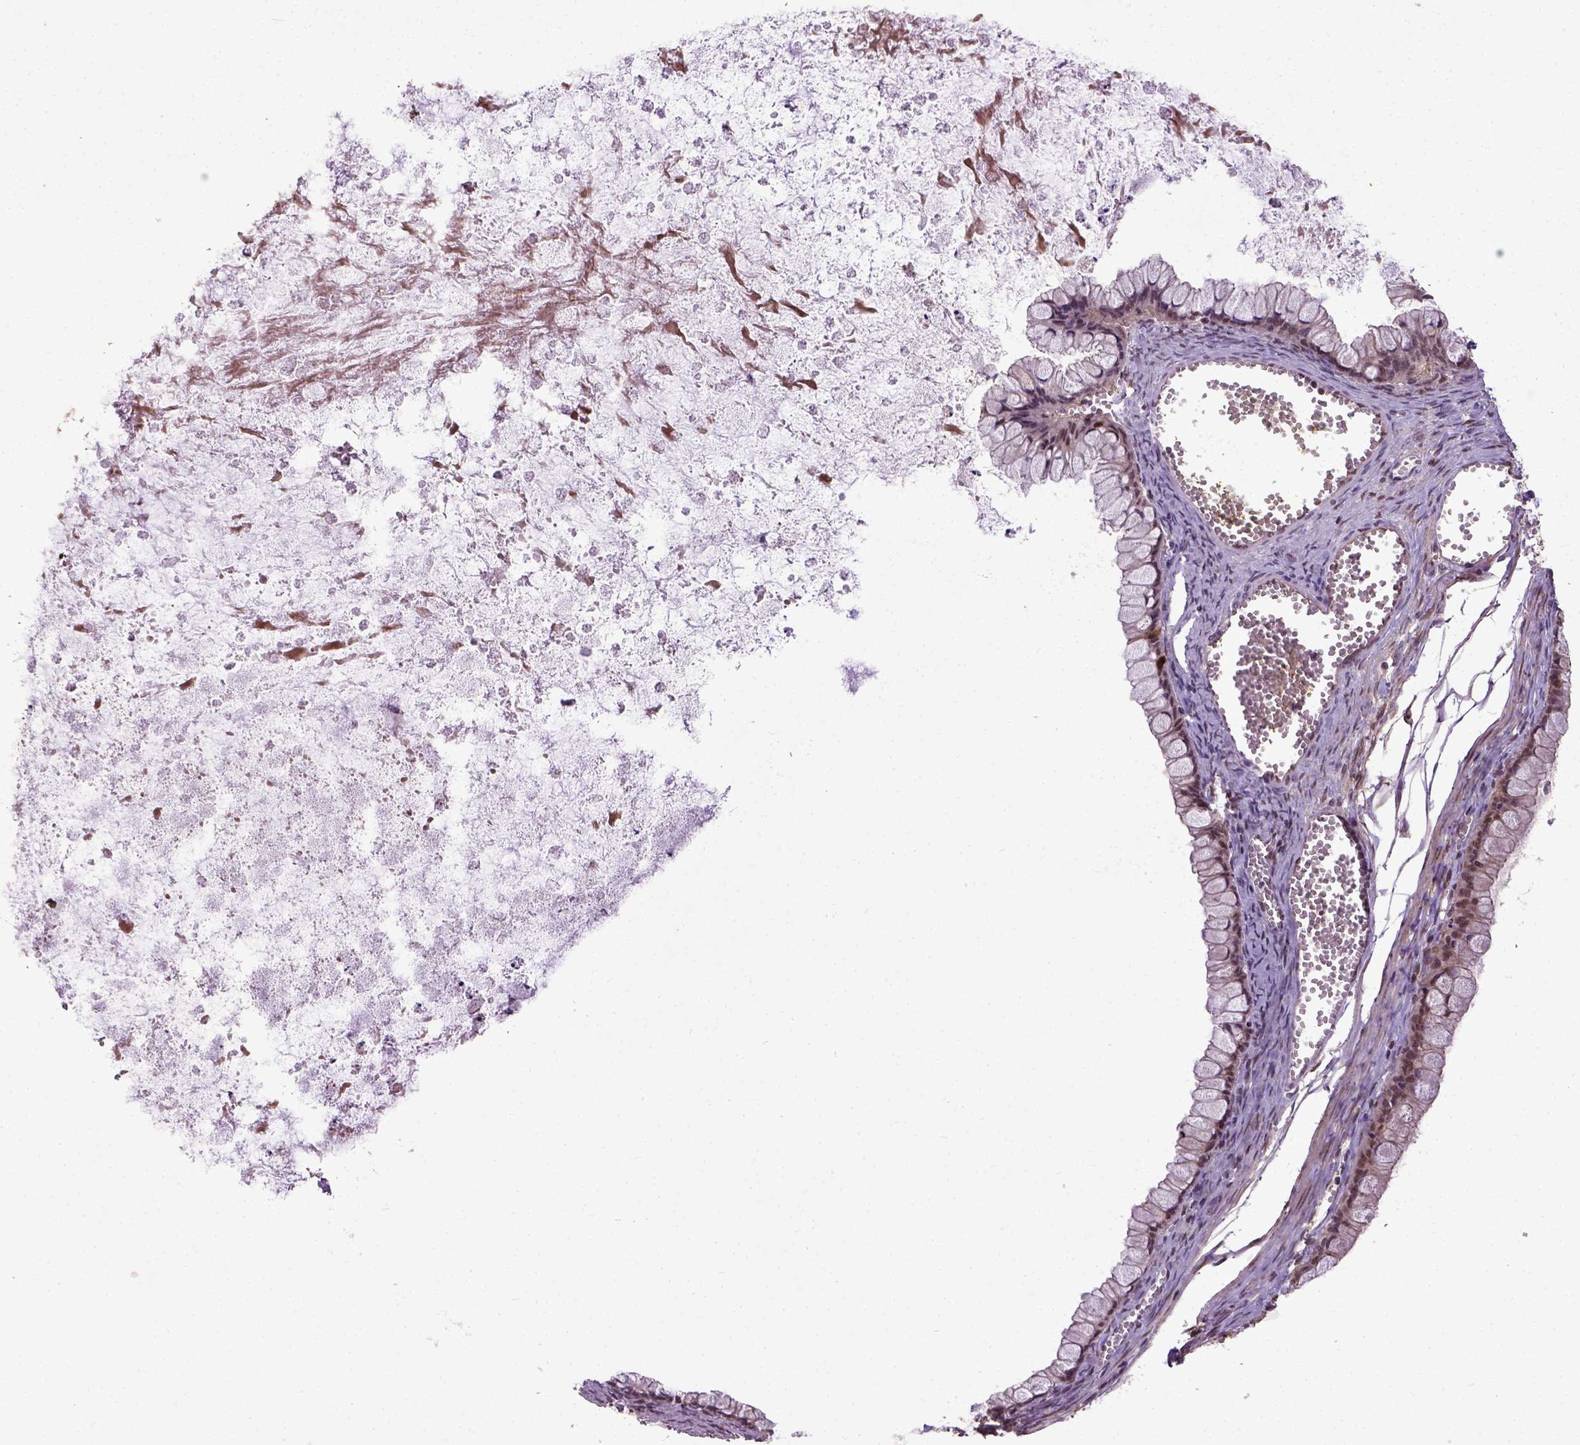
{"staining": {"intensity": "moderate", "quantity": "25%-75%", "location": "nuclear"}, "tissue": "ovarian cancer", "cell_type": "Tumor cells", "image_type": "cancer", "snomed": [{"axis": "morphology", "description": "Cystadenocarcinoma, mucinous, NOS"}, {"axis": "topography", "description": "Ovary"}], "caption": "Immunohistochemistry of ovarian cancer (mucinous cystadenocarcinoma) reveals medium levels of moderate nuclear expression in approximately 25%-75% of tumor cells.", "gene": "UBA3", "patient": {"sex": "female", "age": 67}}